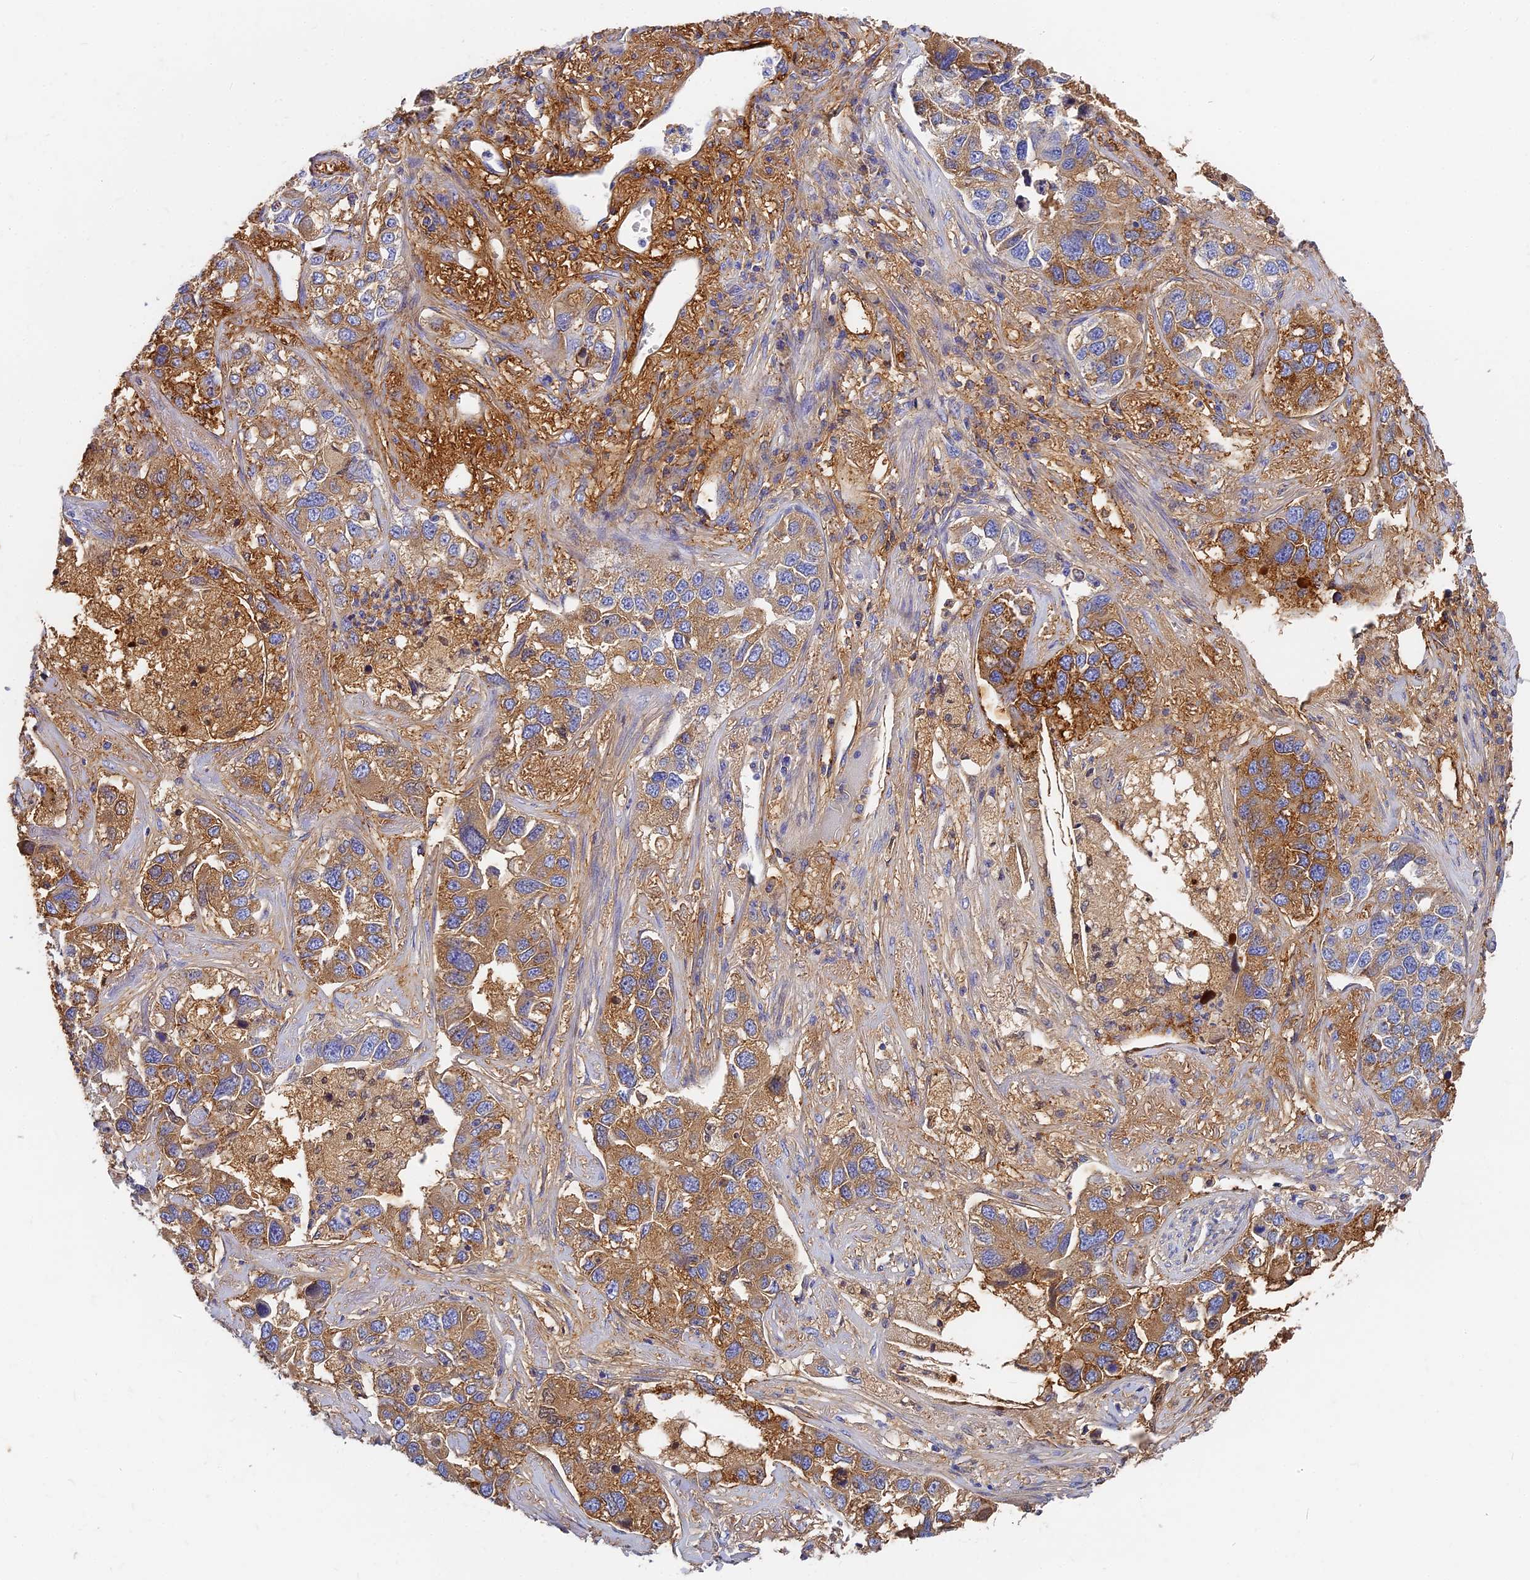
{"staining": {"intensity": "moderate", "quantity": ">75%", "location": "cytoplasmic/membranous"}, "tissue": "lung cancer", "cell_type": "Tumor cells", "image_type": "cancer", "snomed": [{"axis": "morphology", "description": "Adenocarcinoma, NOS"}, {"axis": "topography", "description": "Lung"}], "caption": "Immunohistochemistry (DAB (3,3'-diaminobenzidine)) staining of human lung cancer reveals moderate cytoplasmic/membranous protein positivity in about >75% of tumor cells.", "gene": "ITIH1", "patient": {"sex": "male", "age": 49}}